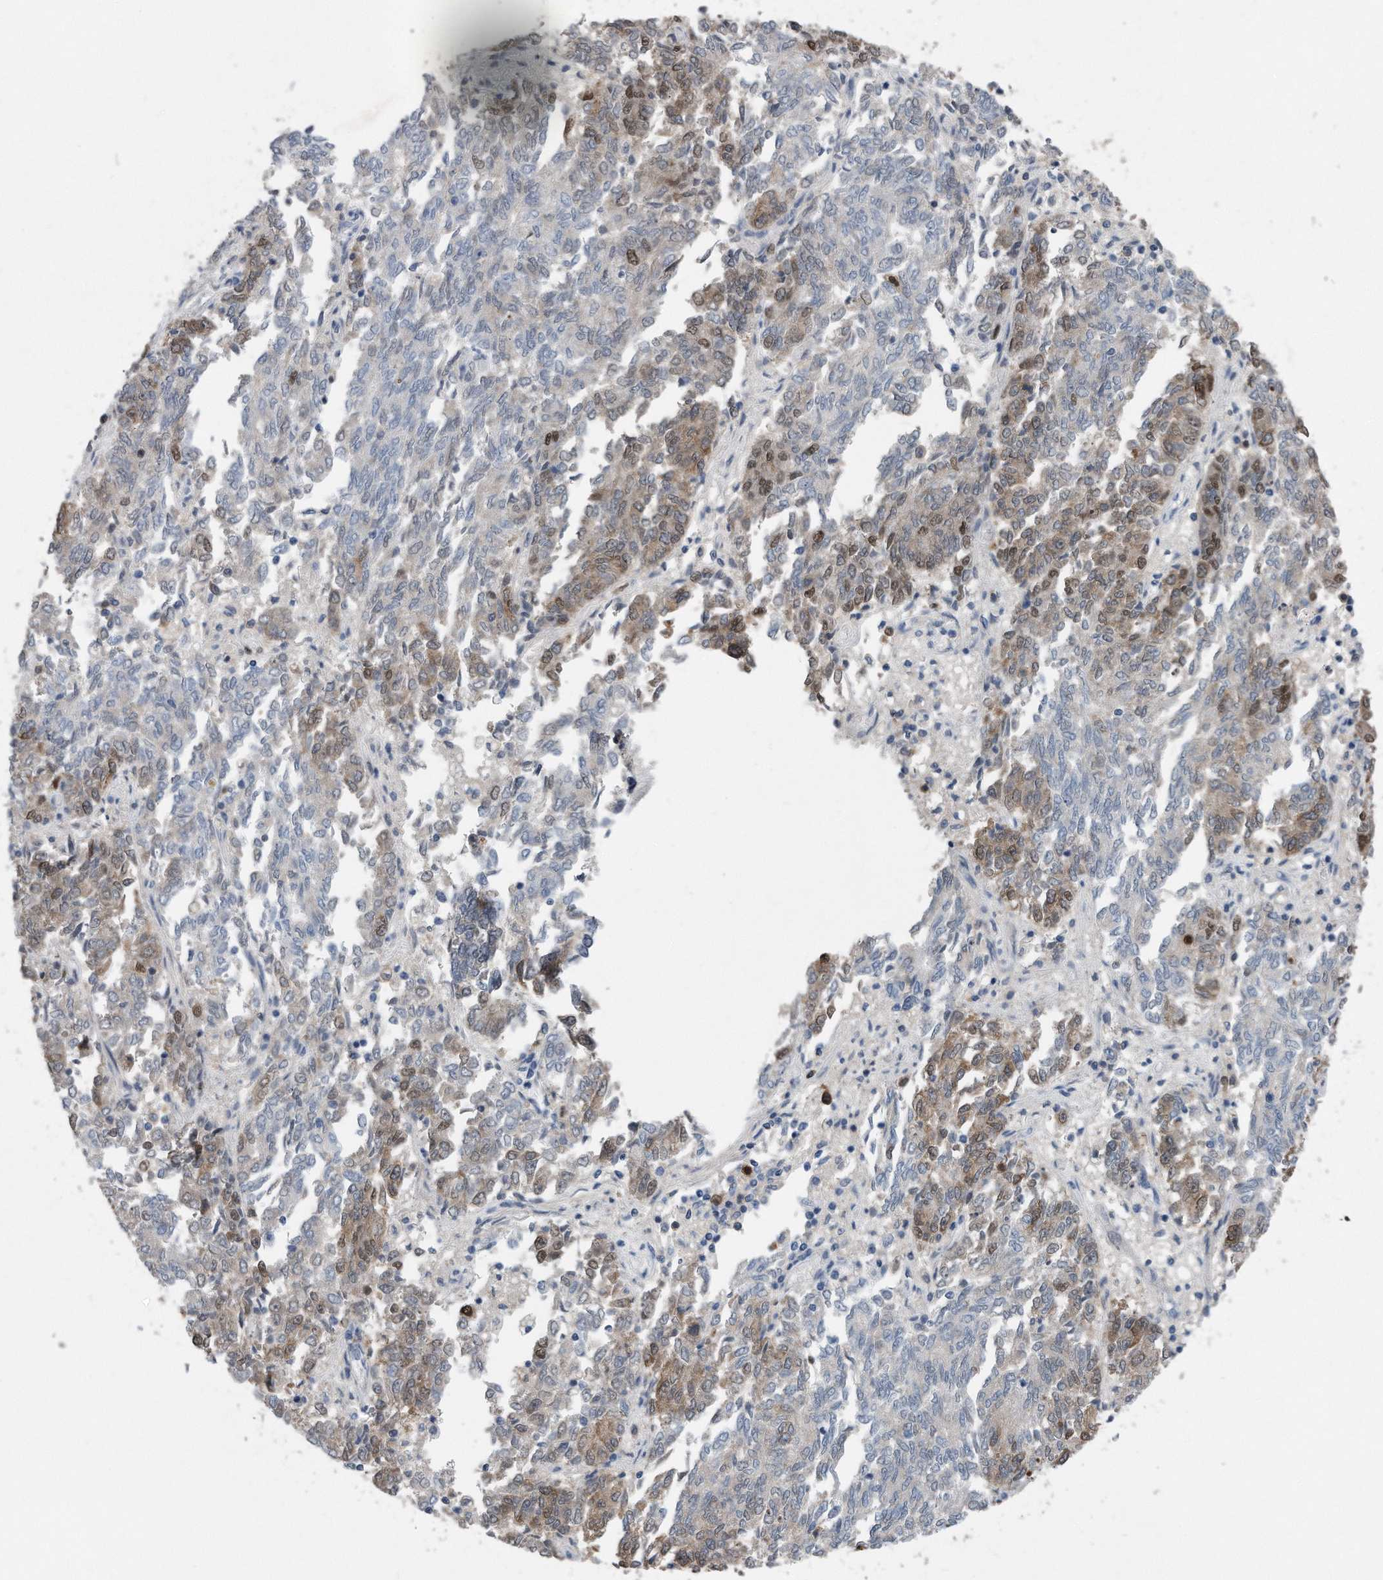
{"staining": {"intensity": "moderate", "quantity": "<25%", "location": "nuclear"}, "tissue": "endometrial cancer", "cell_type": "Tumor cells", "image_type": "cancer", "snomed": [{"axis": "morphology", "description": "Adenocarcinoma, NOS"}, {"axis": "topography", "description": "Endometrium"}], "caption": "Protein expression analysis of endometrial adenocarcinoma reveals moderate nuclear positivity in approximately <25% of tumor cells.", "gene": "PCNA", "patient": {"sex": "female", "age": 80}}